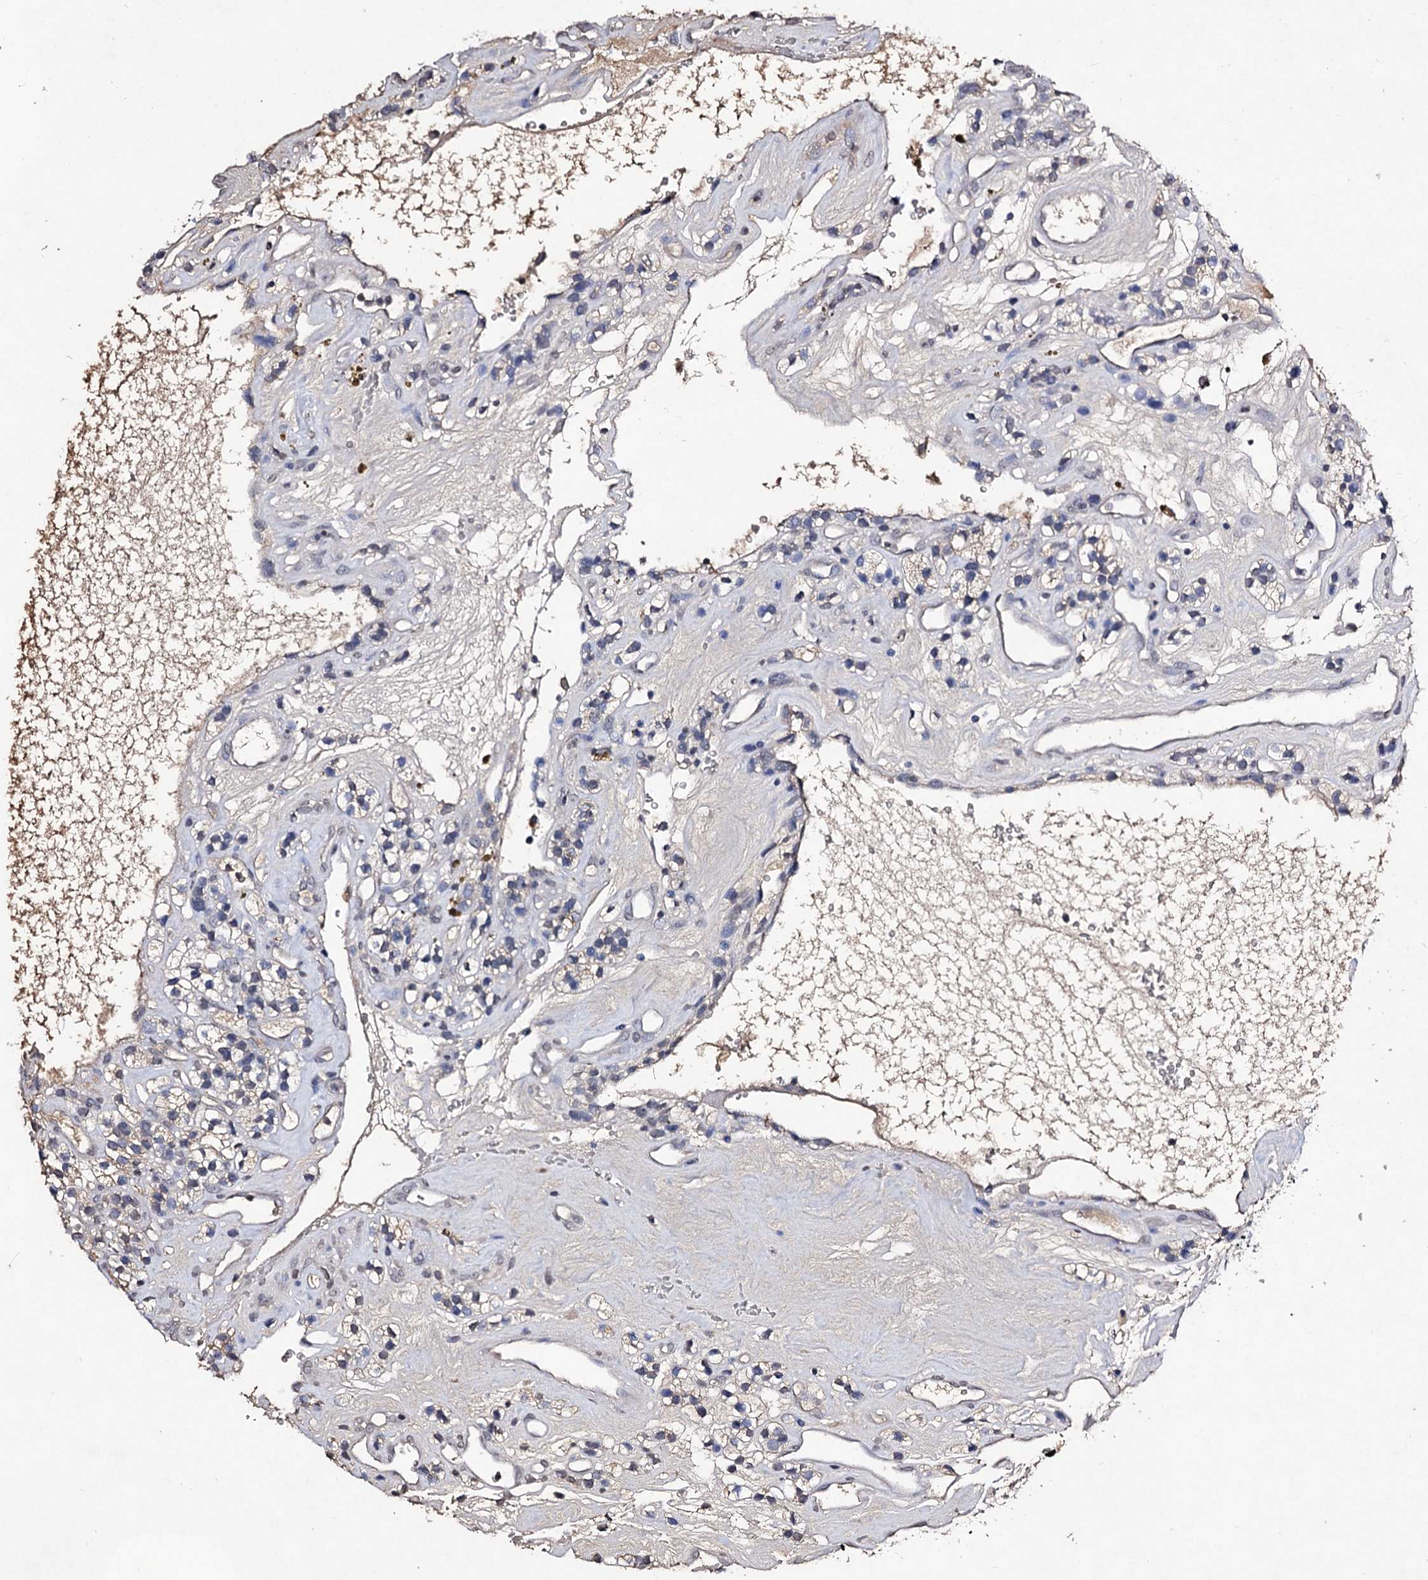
{"staining": {"intensity": "negative", "quantity": "none", "location": "none"}, "tissue": "renal cancer", "cell_type": "Tumor cells", "image_type": "cancer", "snomed": [{"axis": "morphology", "description": "Adenocarcinoma, NOS"}, {"axis": "topography", "description": "Kidney"}], "caption": "Image shows no significant protein positivity in tumor cells of renal adenocarcinoma.", "gene": "PLIN1", "patient": {"sex": "female", "age": 57}}